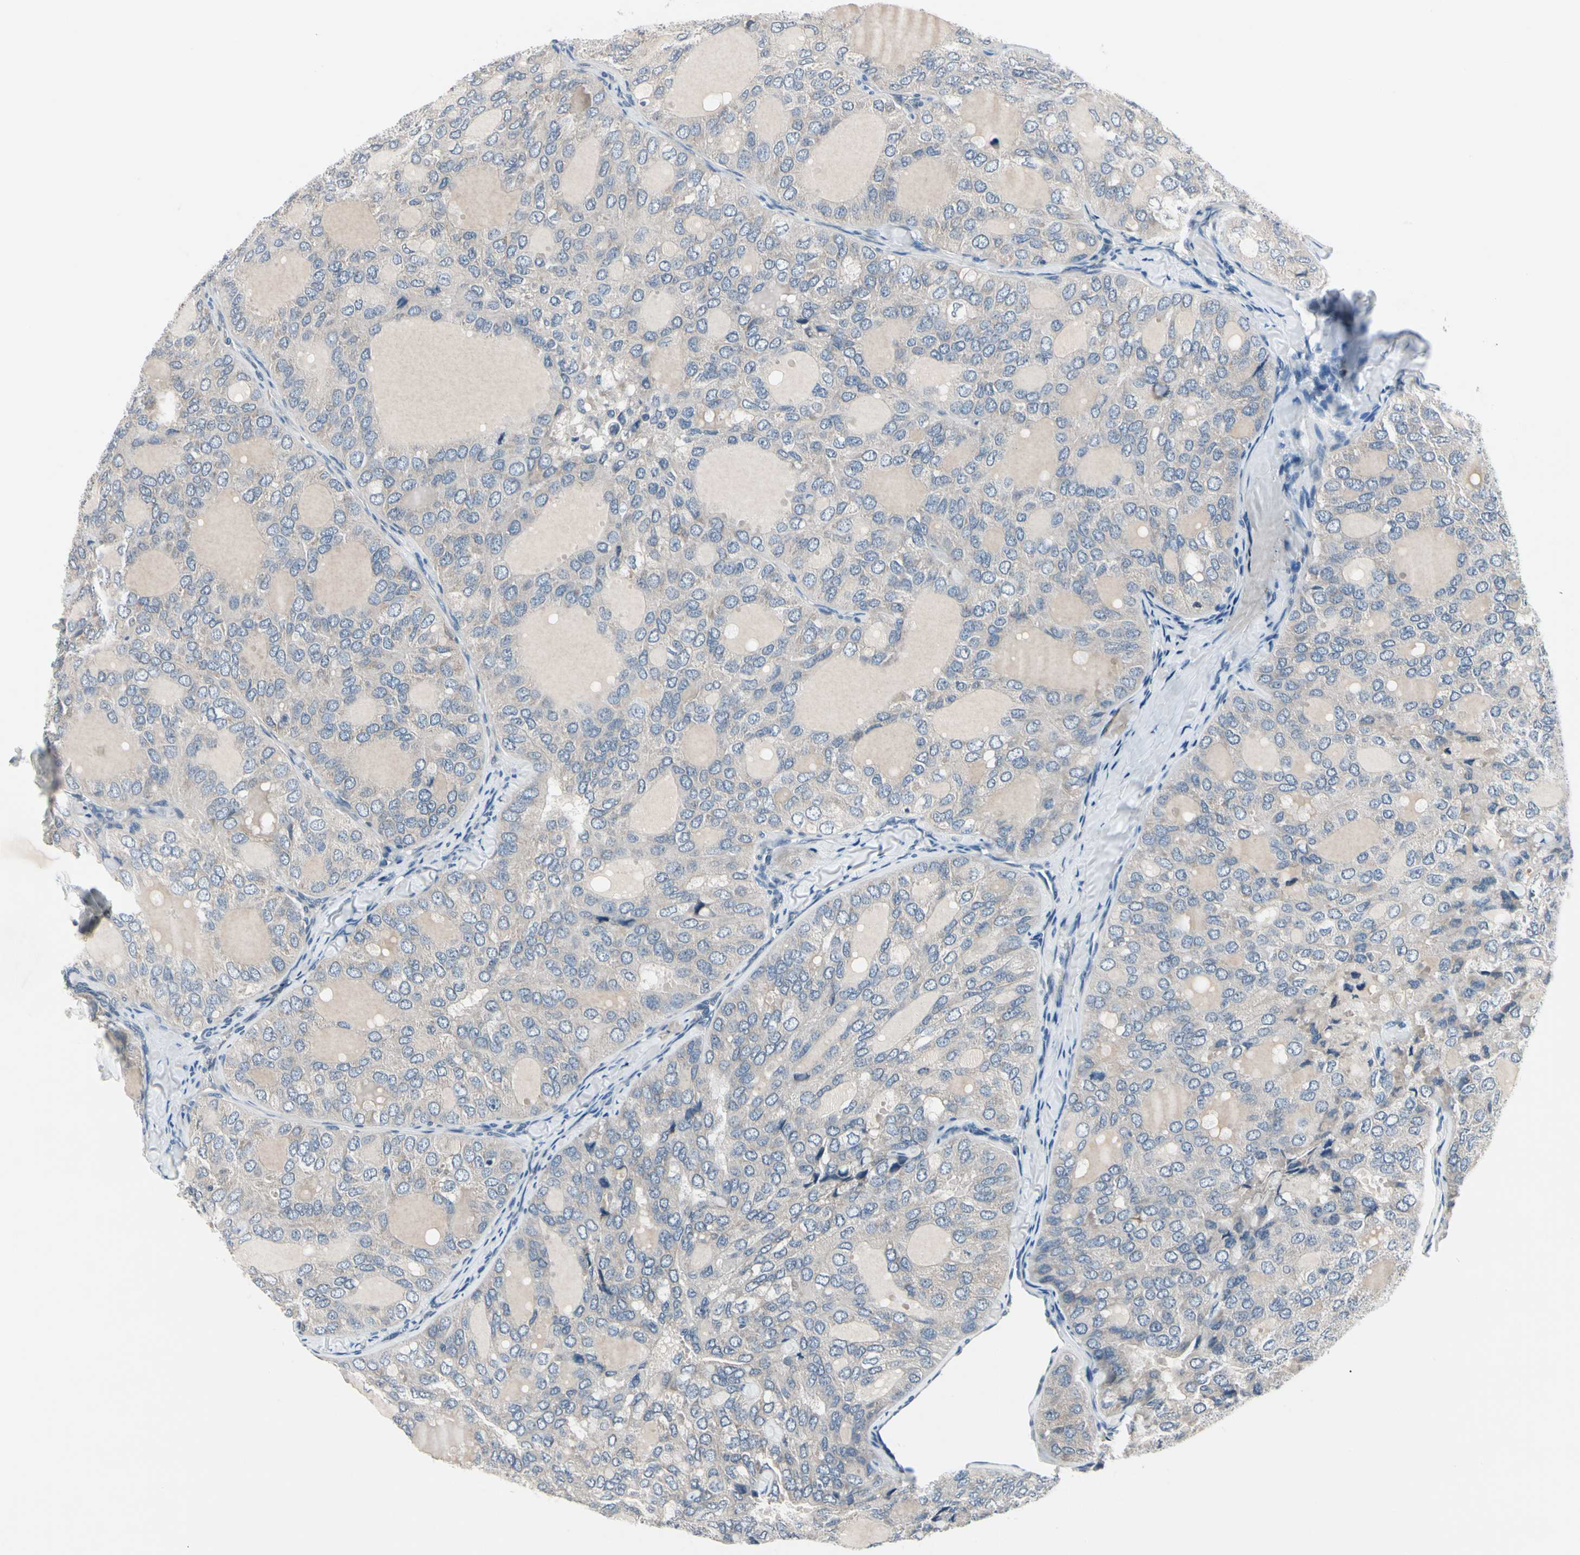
{"staining": {"intensity": "weak", "quantity": ">75%", "location": "cytoplasmic/membranous"}, "tissue": "thyroid cancer", "cell_type": "Tumor cells", "image_type": "cancer", "snomed": [{"axis": "morphology", "description": "Follicular adenoma carcinoma, NOS"}, {"axis": "topography", "description": "Thyroid gland"}], "caption": "This histopathology image shows immunohistochemistry staining of human thyroid cancer, with low weak cytoplasmic/membranous staining in about >75% of tumor cells.", "gene": "SELENOK", "patient": {"sex": "male", "age": 75}}